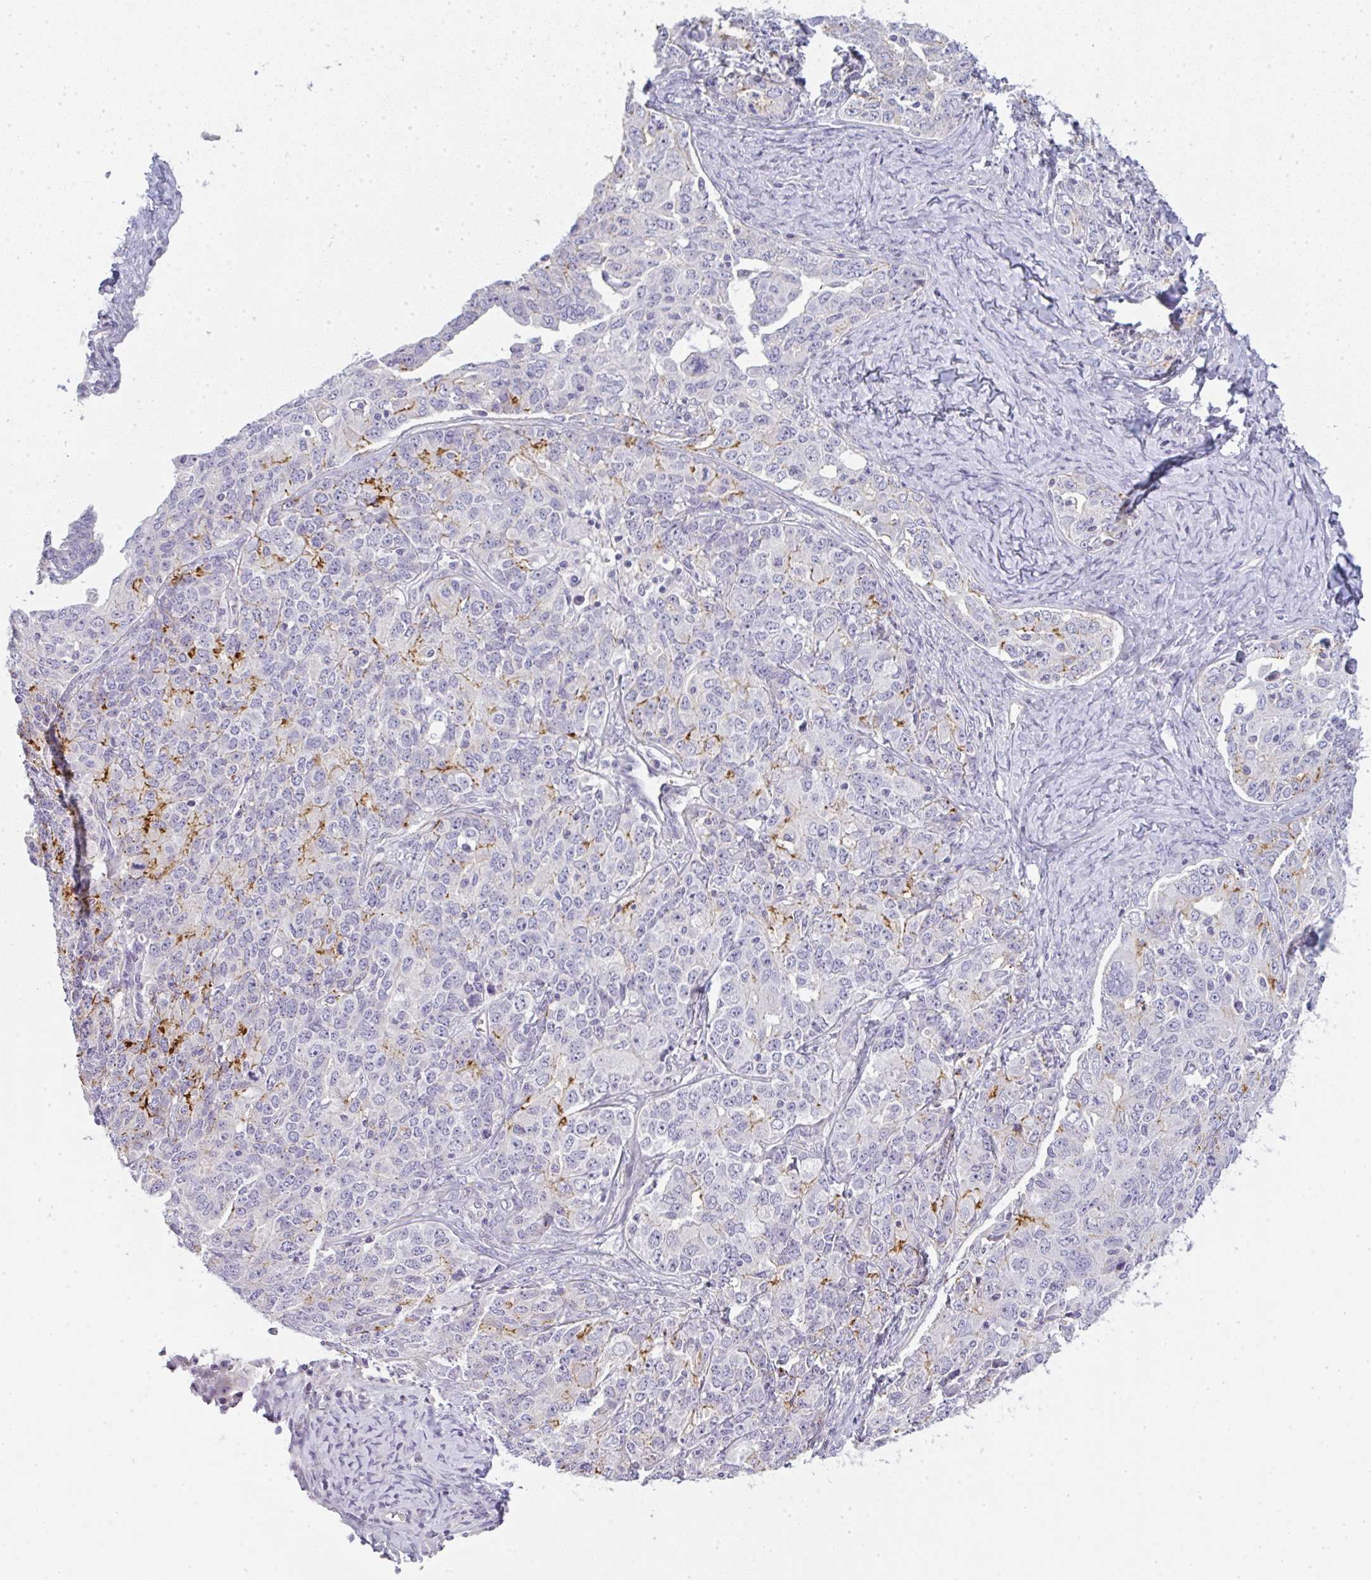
{"staining": {"intensity": "moderate", "quantity": "<25%", "location": "cytoplasmic/membranous"}, "tissue": "ovarian cancer", "cell_type": "Tumor cells", "image_type": "cancer", "snomed": [{"axis": "morphology", "description": "Carcinoma, endometroid"}, {"axis": "topography", "description": "Ovary"}], "caption": "The image exhibits immunohistochemical staining of ovarian cancer (endometroid carcinoma). There is moderate cytoplasmic/membranous expression is seen in about <25% of tumor cells.", "gene": "LPAR4", "patient": {"sex": "female", "age": 62}}